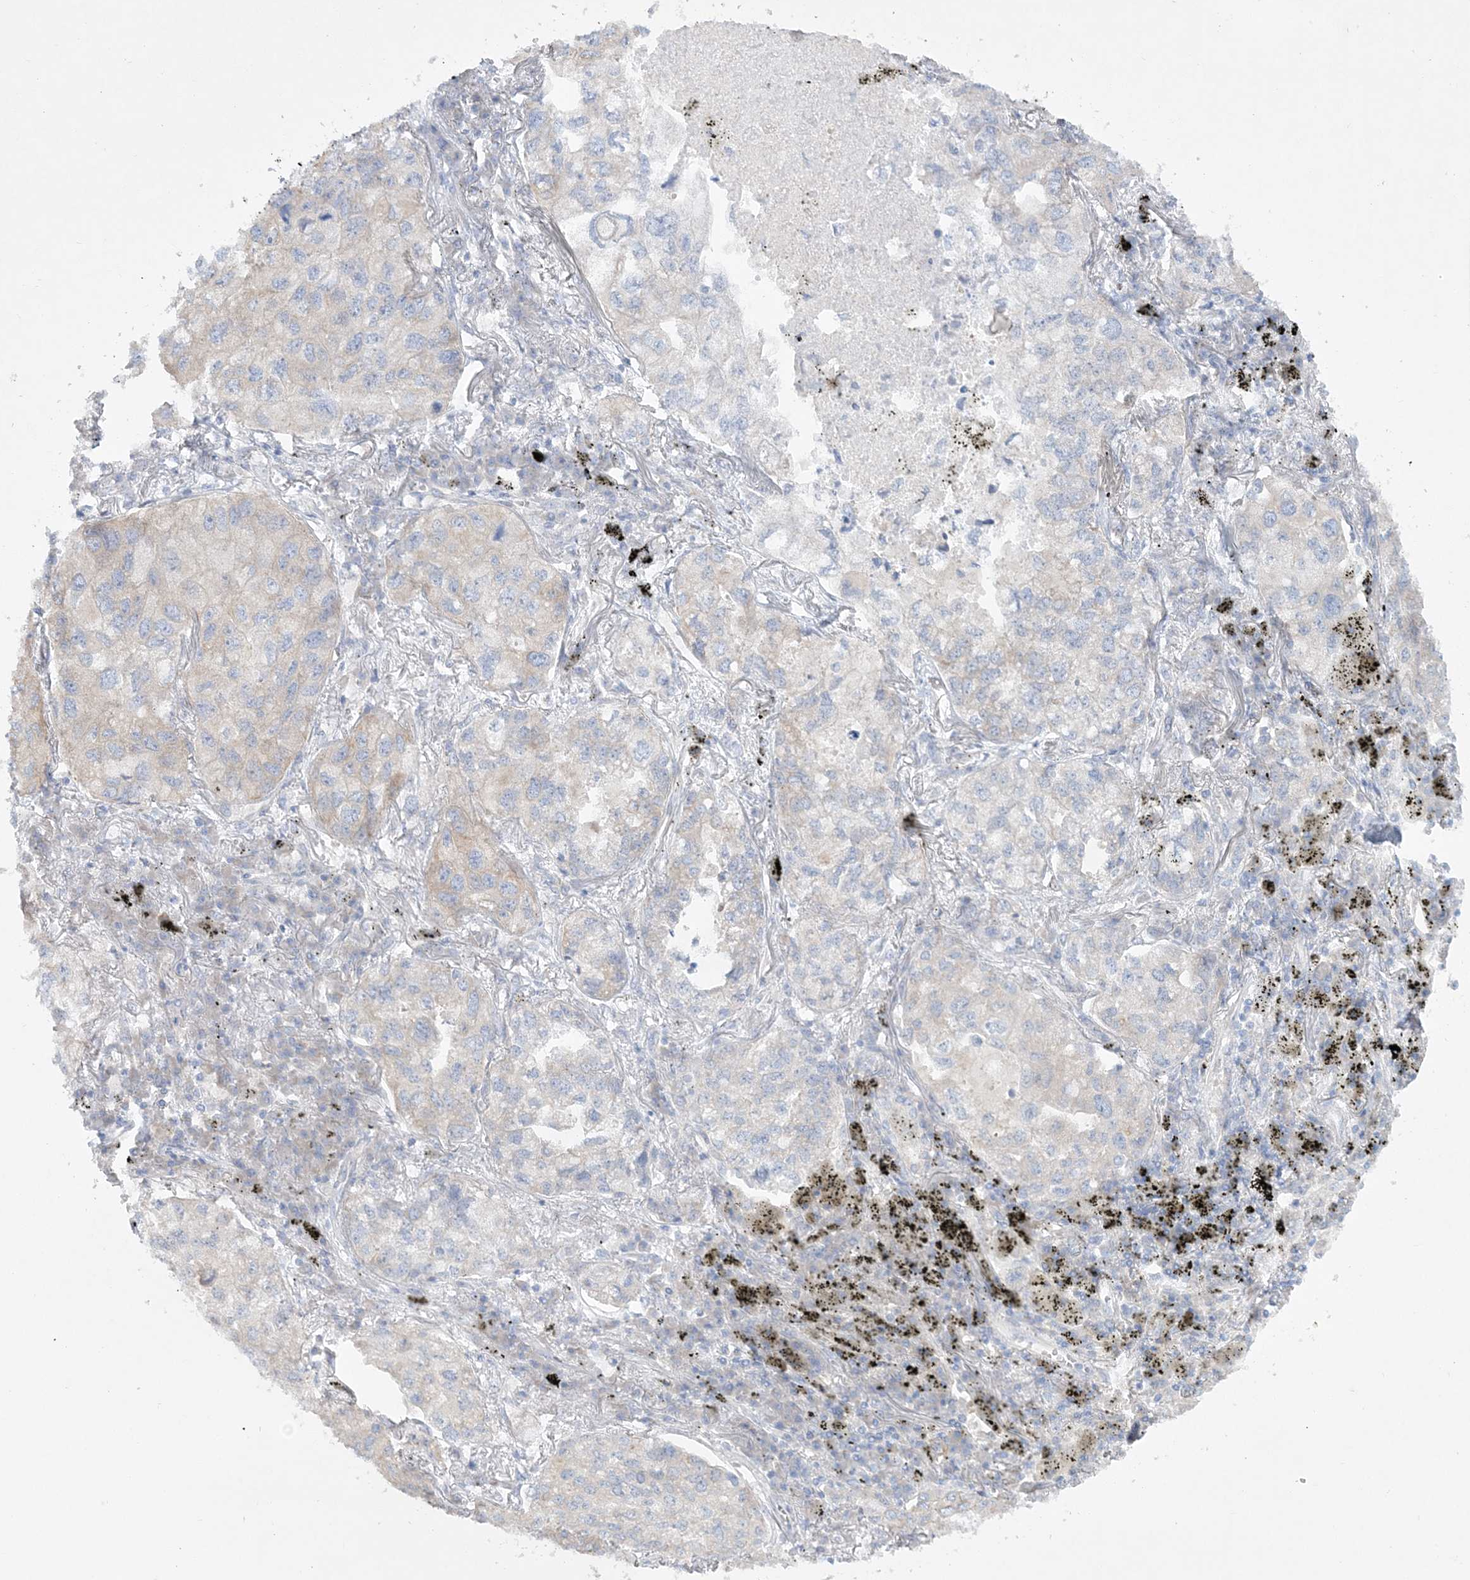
{"staining": {"intensity": "weak", "quantity": "<25%", "location": "cytoplasmic/membranous"}, "tissue": "lung cancer", "cell_type": "Tumor cells", "image_type": "cancer", "snomed": [{"axis": "morphology", "description": "Adenocarcinoma, NOS"}, {"axis": "topography", "description": "Lung"}], "caption": "Immunohistochemistry histopathology image of adenocarcinoma (lung) stained for a protein (brown), which displays no staining in tumor cells.", "gene": "FARSB", "patient": {"sex": "male", "age": 65}}